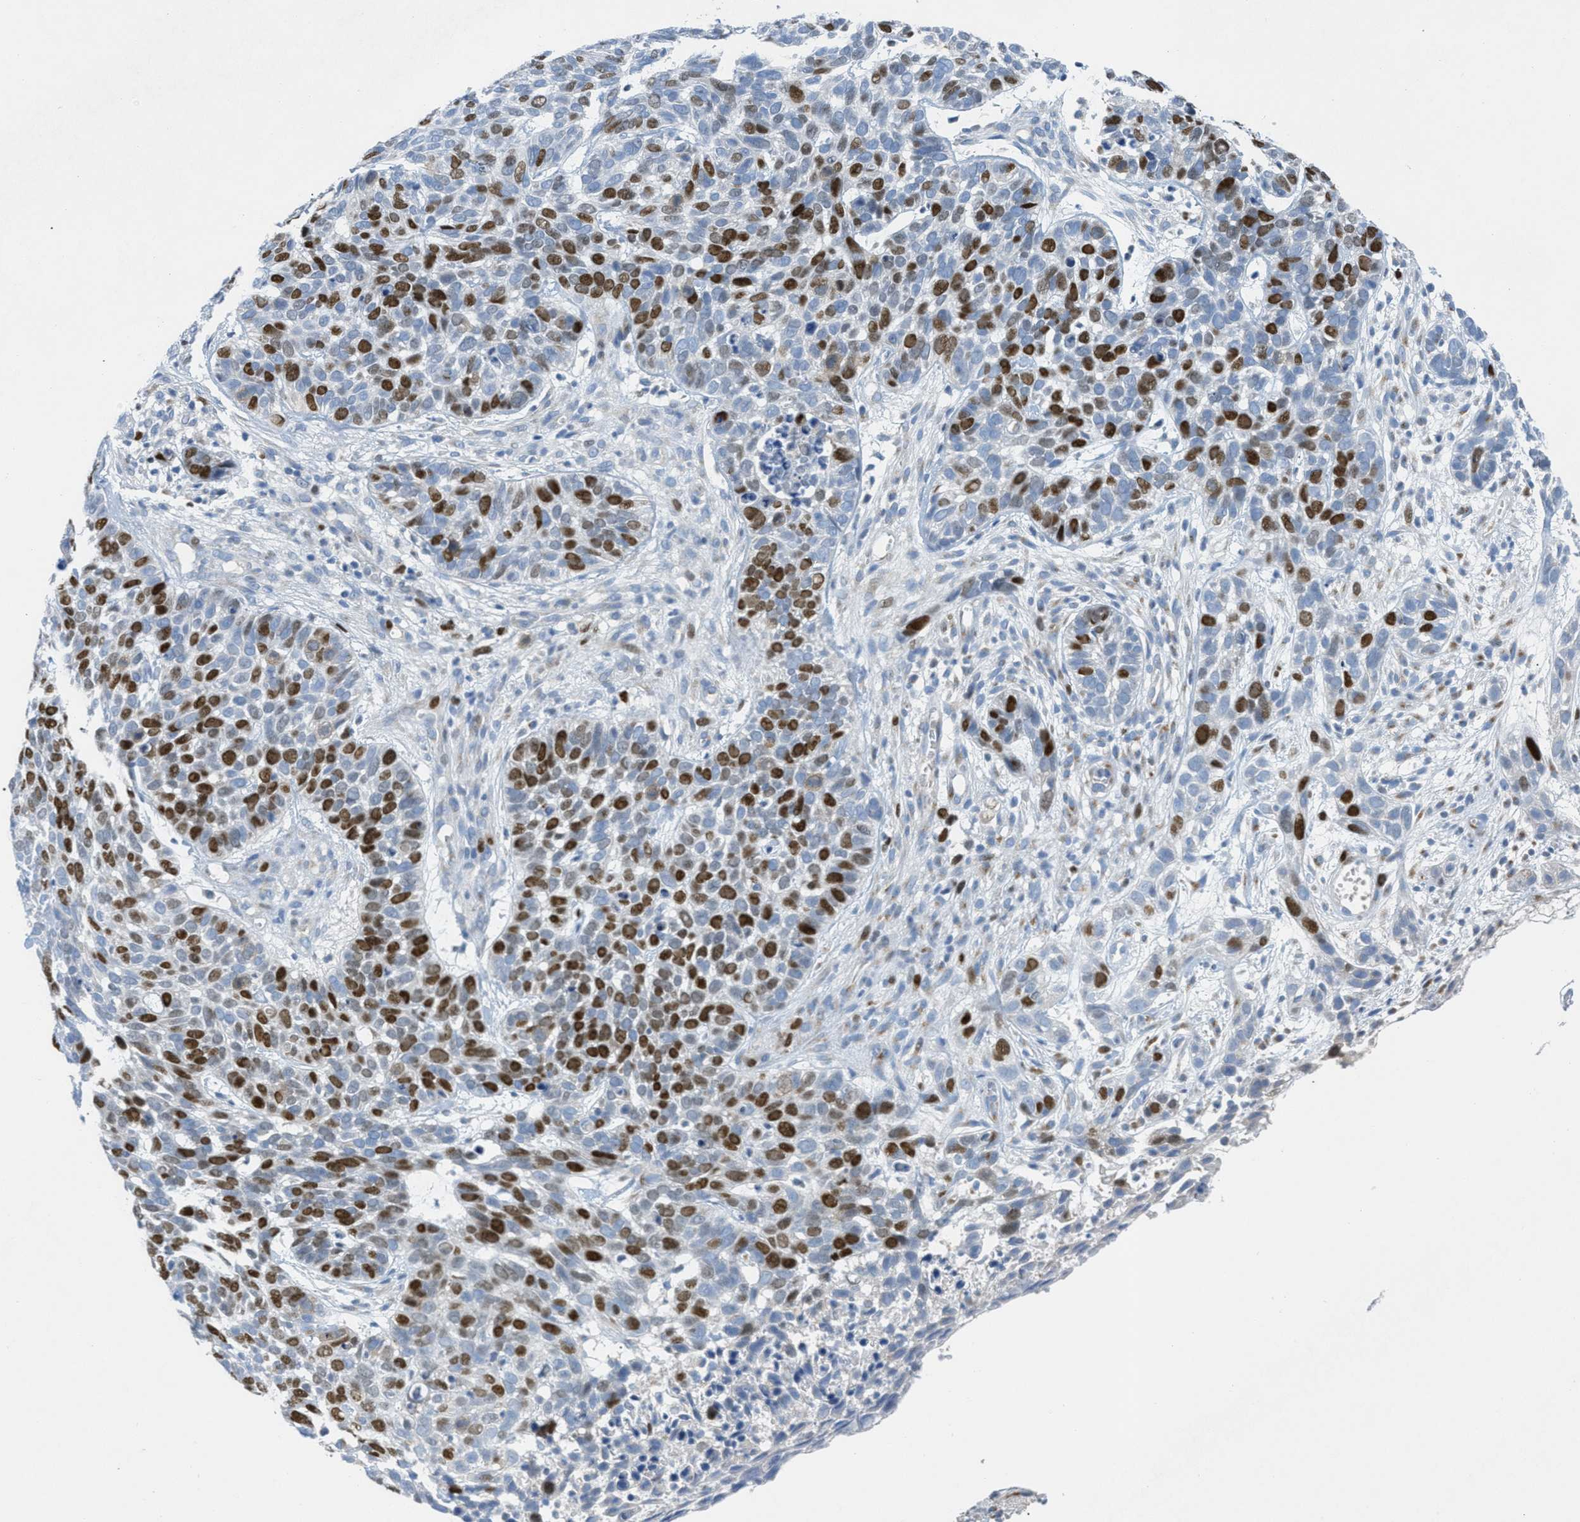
{"staining": {"intensity": "strong", "quantity": "25%-75%", "location": "nuclear"}, "tissue": "skin cancer", "cell_type": "Tumor cells", "image_type": "cancer", "snomed": [{"axis": "morphology", "description": "Basal cell carcinoma"}, {"axis": "topography", "description": "Skin"}], "caption": "Skin cancer stained for a protein (brown) demonstrates strong nuclear positive staining in about 25%-75% of tumor cells.", "gene": "ORC6", "patient": {"sex": "male", "age": 87}}